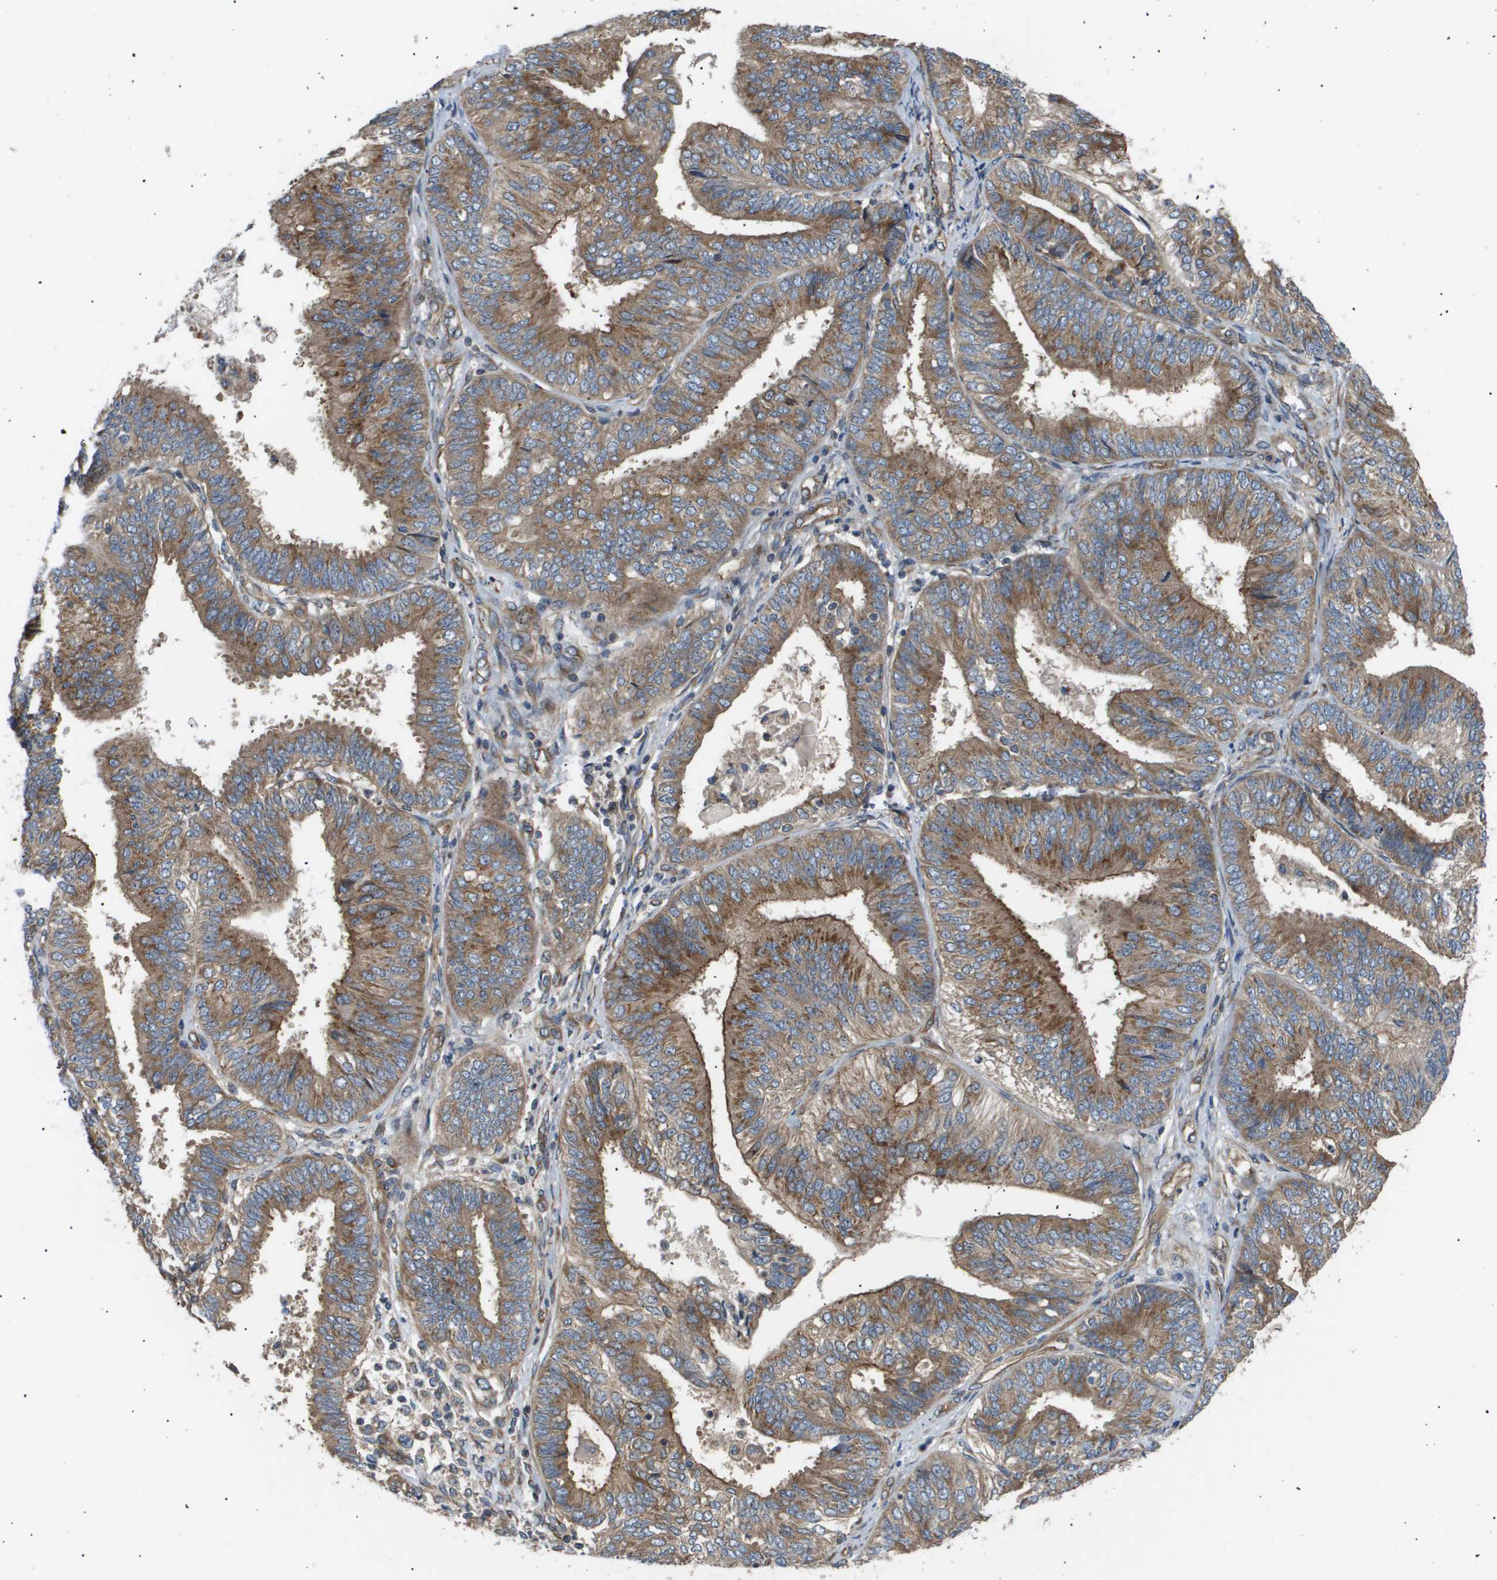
{"staining": {"intensity": "moderate", "quantity": ">75%", "location": "cytoplasmic/membranous"}, "tissue": "endometrial cancer", "cell_type": "Tumor cells", "image_type": "cancer", "snomed": [{"axis": "morphology", "description": "Adenocarcinoma, NOS"}, {"axis": "topography", "description": "Endometrium"}], "caption": "Adenocarcinoma (endometrial) stained with IHC demonstrates moderate cytoplasmic/membranous positivity in approximately >75% of tumor cells.", "gene": "LYSMD3", "patient": {"sex": "female", "age": 58}}